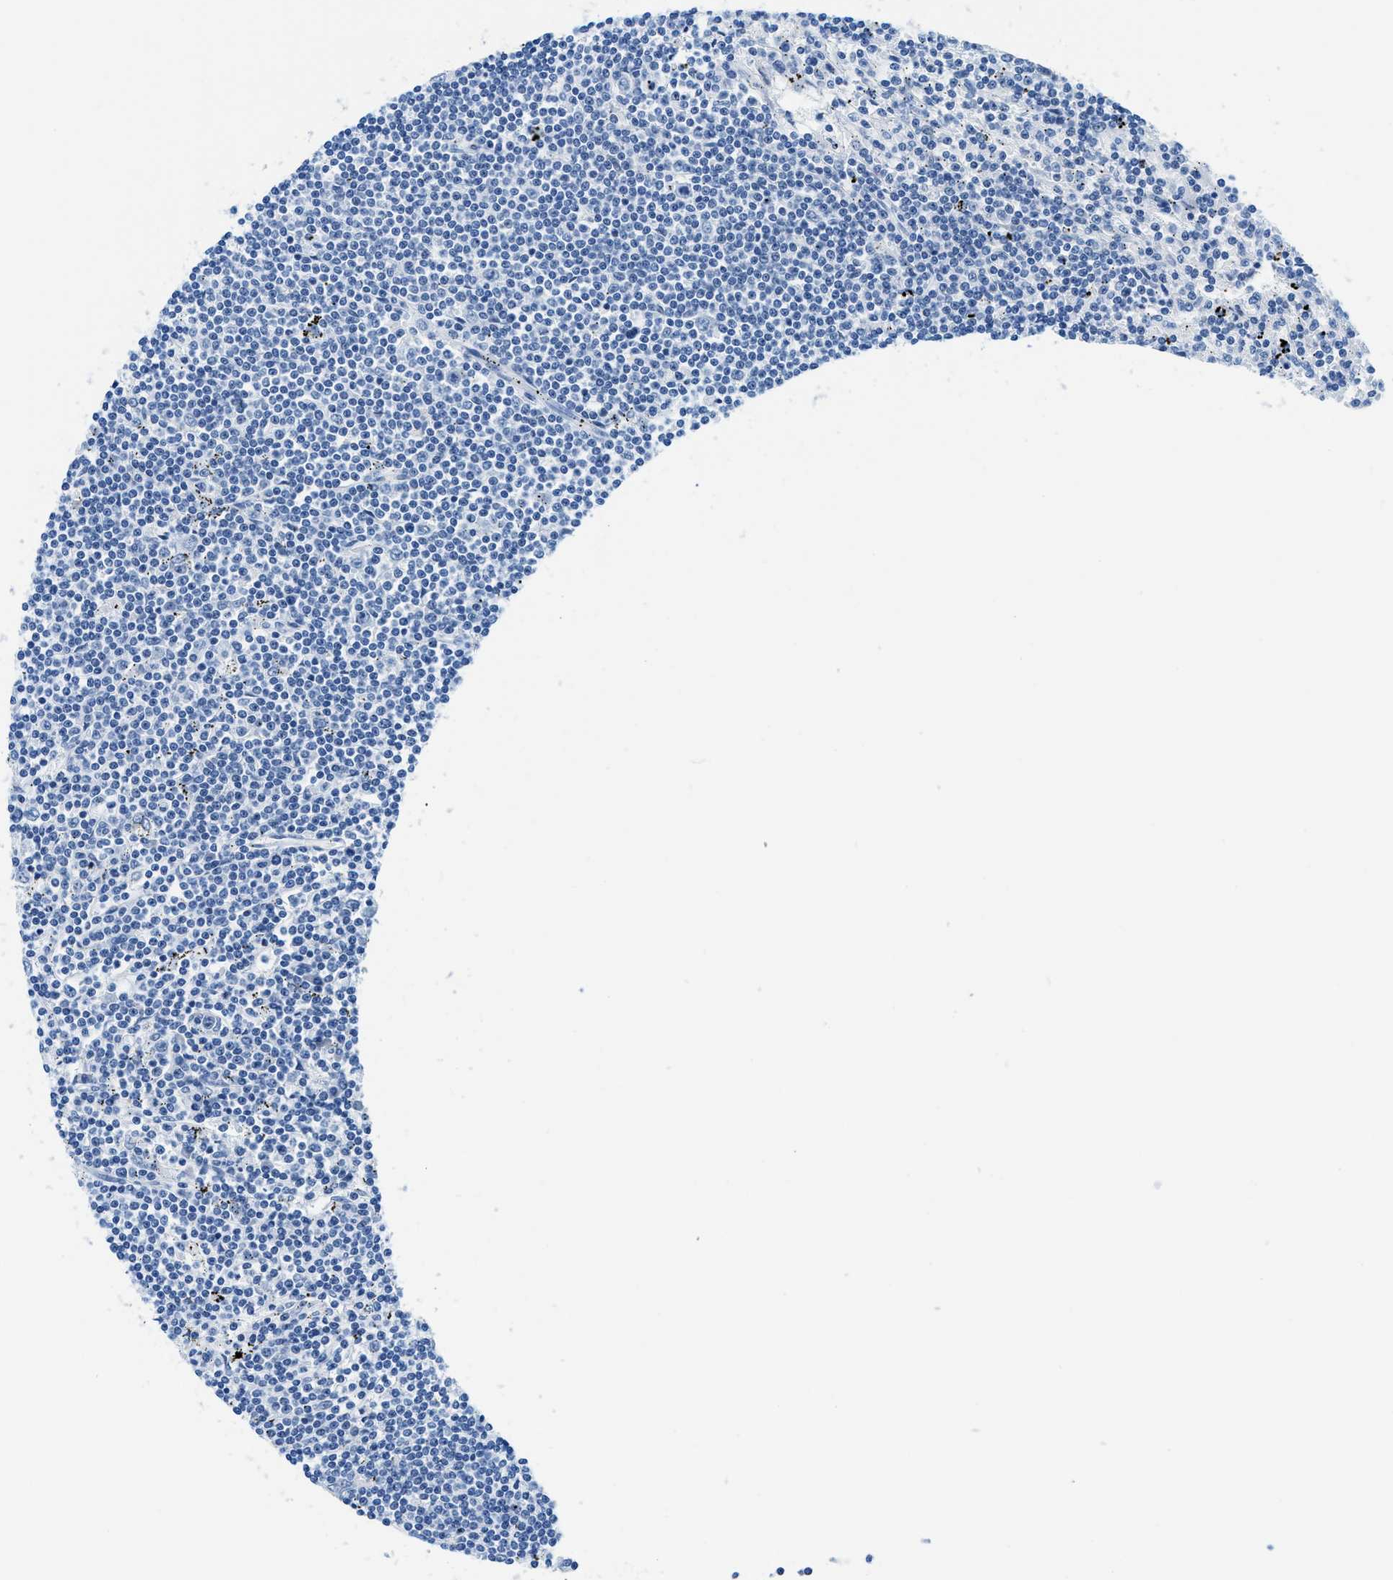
{"staining": {"intensity": "negative", "quantity": "none", "location": "none"}, "tissue": "lymphoma", "cell_type": "Tumor cells", "image_type": "cancer", "snomed": [{"axis": "morphology", "description": "Malignant lymphoma, non-Hodgkin's type, Low grade"}, {"axis": "topography", "description": "Spleen"}], "caption": "Tumor cells show no significant positivity in malignant lymphoma, non-Hodgkin's type (low-grade).", "gene": "MBL2", "patient": {"sex": "male", "age": 76}}